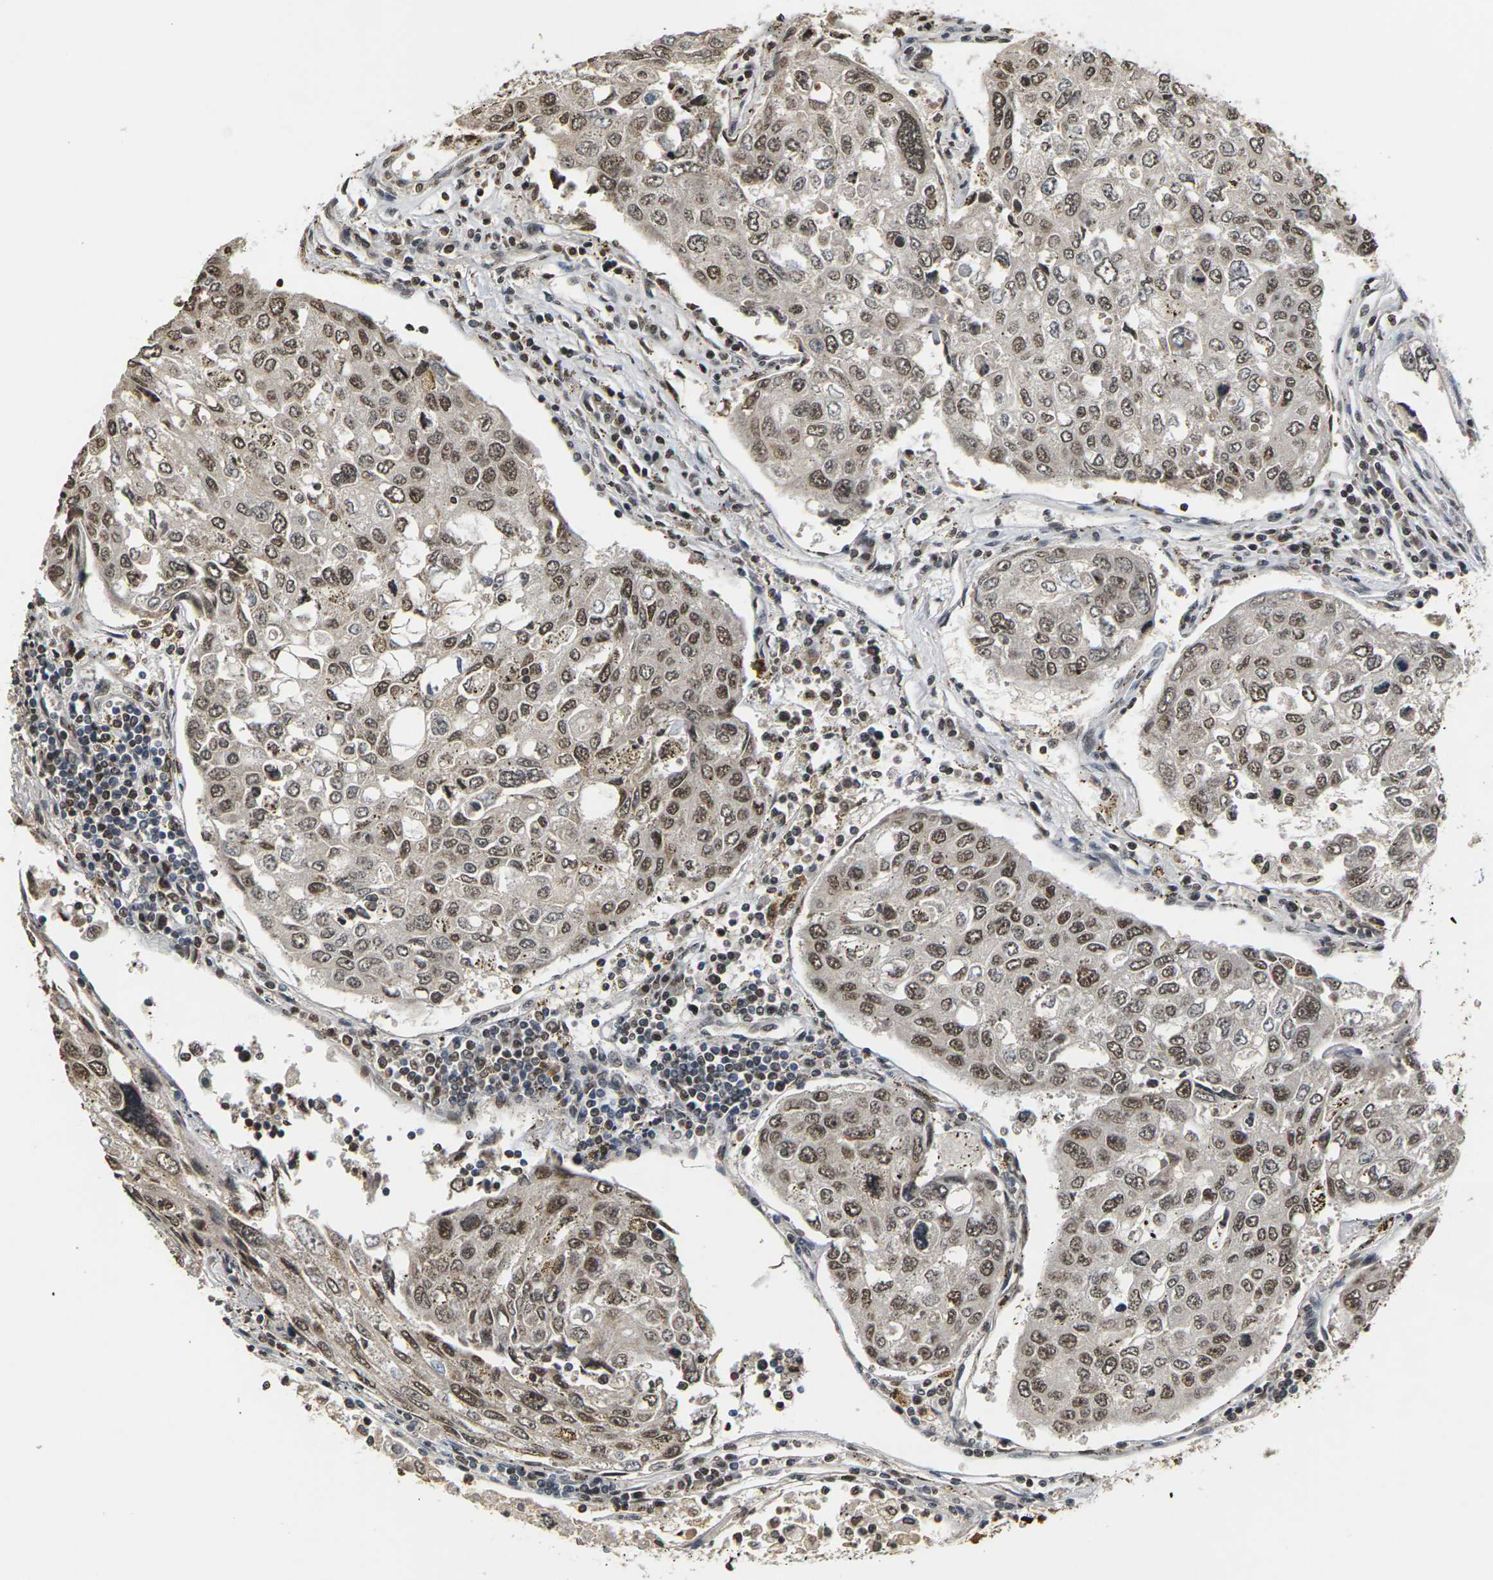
{"staining": {"intensity": "moderate", "quantity": ">75%", "location": "nuclear"}, "tissue": "urothelial cancer", "cell_type": "Tumor cells", "image_type": "cancer", "snomed": [{"axis": "morphology", "description": "Urothelial carcinoma, High grade"}, {"axis": "topography", "description": "Lymph node"}, {"axis": "topography", "description": "Urinary bladder"}], "caption": "IHC histopathology image of neoplastic tissue: human urothelial cancer stained using immunohistochemistry (IHC) demonstrates medium levels of moderate protein expression localized specifically in the nuclear of tumor cells, appearing as a nuclear brown color.", "gene": "NELFA", "patient": {"sex": "male", "age": 51}}